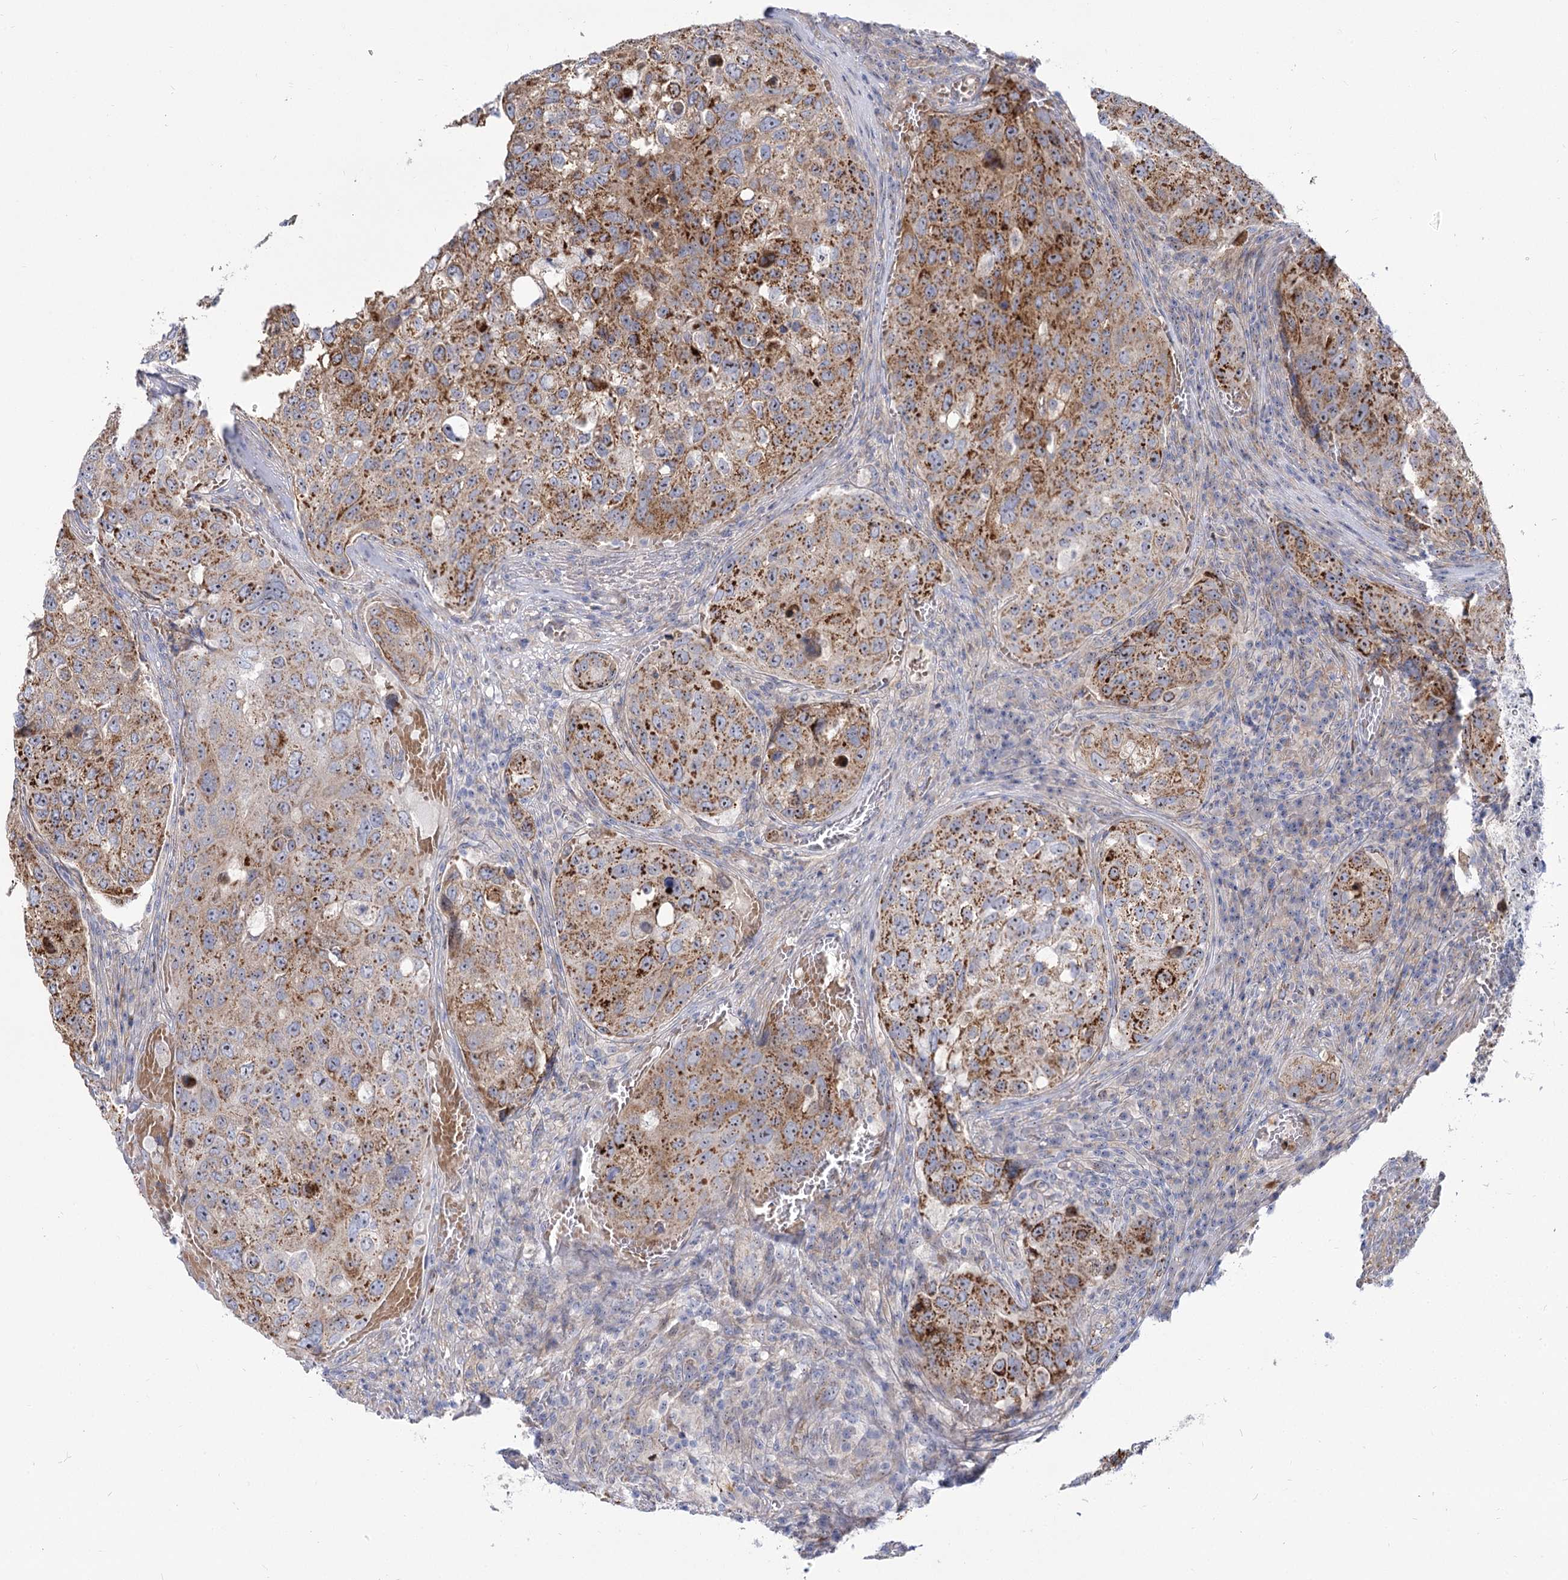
{"staining": {"intensity": "moderate", "quantity": ">75%", "location": "cytoplasmic/membranous"}, "tissue": "urothelial cancer", "cell_type": "Tumor cells", "image_type": "cancer", "snomed": [{"axis": "morphology", "description": "Urothelial carcinoma, High grade"}, {"axis": "topography", "description": "Lymph node"}, {"axis": "topography", "description": "Urinary bladder"}], "caption": "A micrograph of high-grade urothelial carcinoma stained for a protein demonstrates moderate cytoplasmic/membranous brown staining in tumor cells. The protein of interest is shown in brown color, while the nuclei are stained blue.", "gene": "SUOX", "patient": {"sex": "male", "age": 51}}